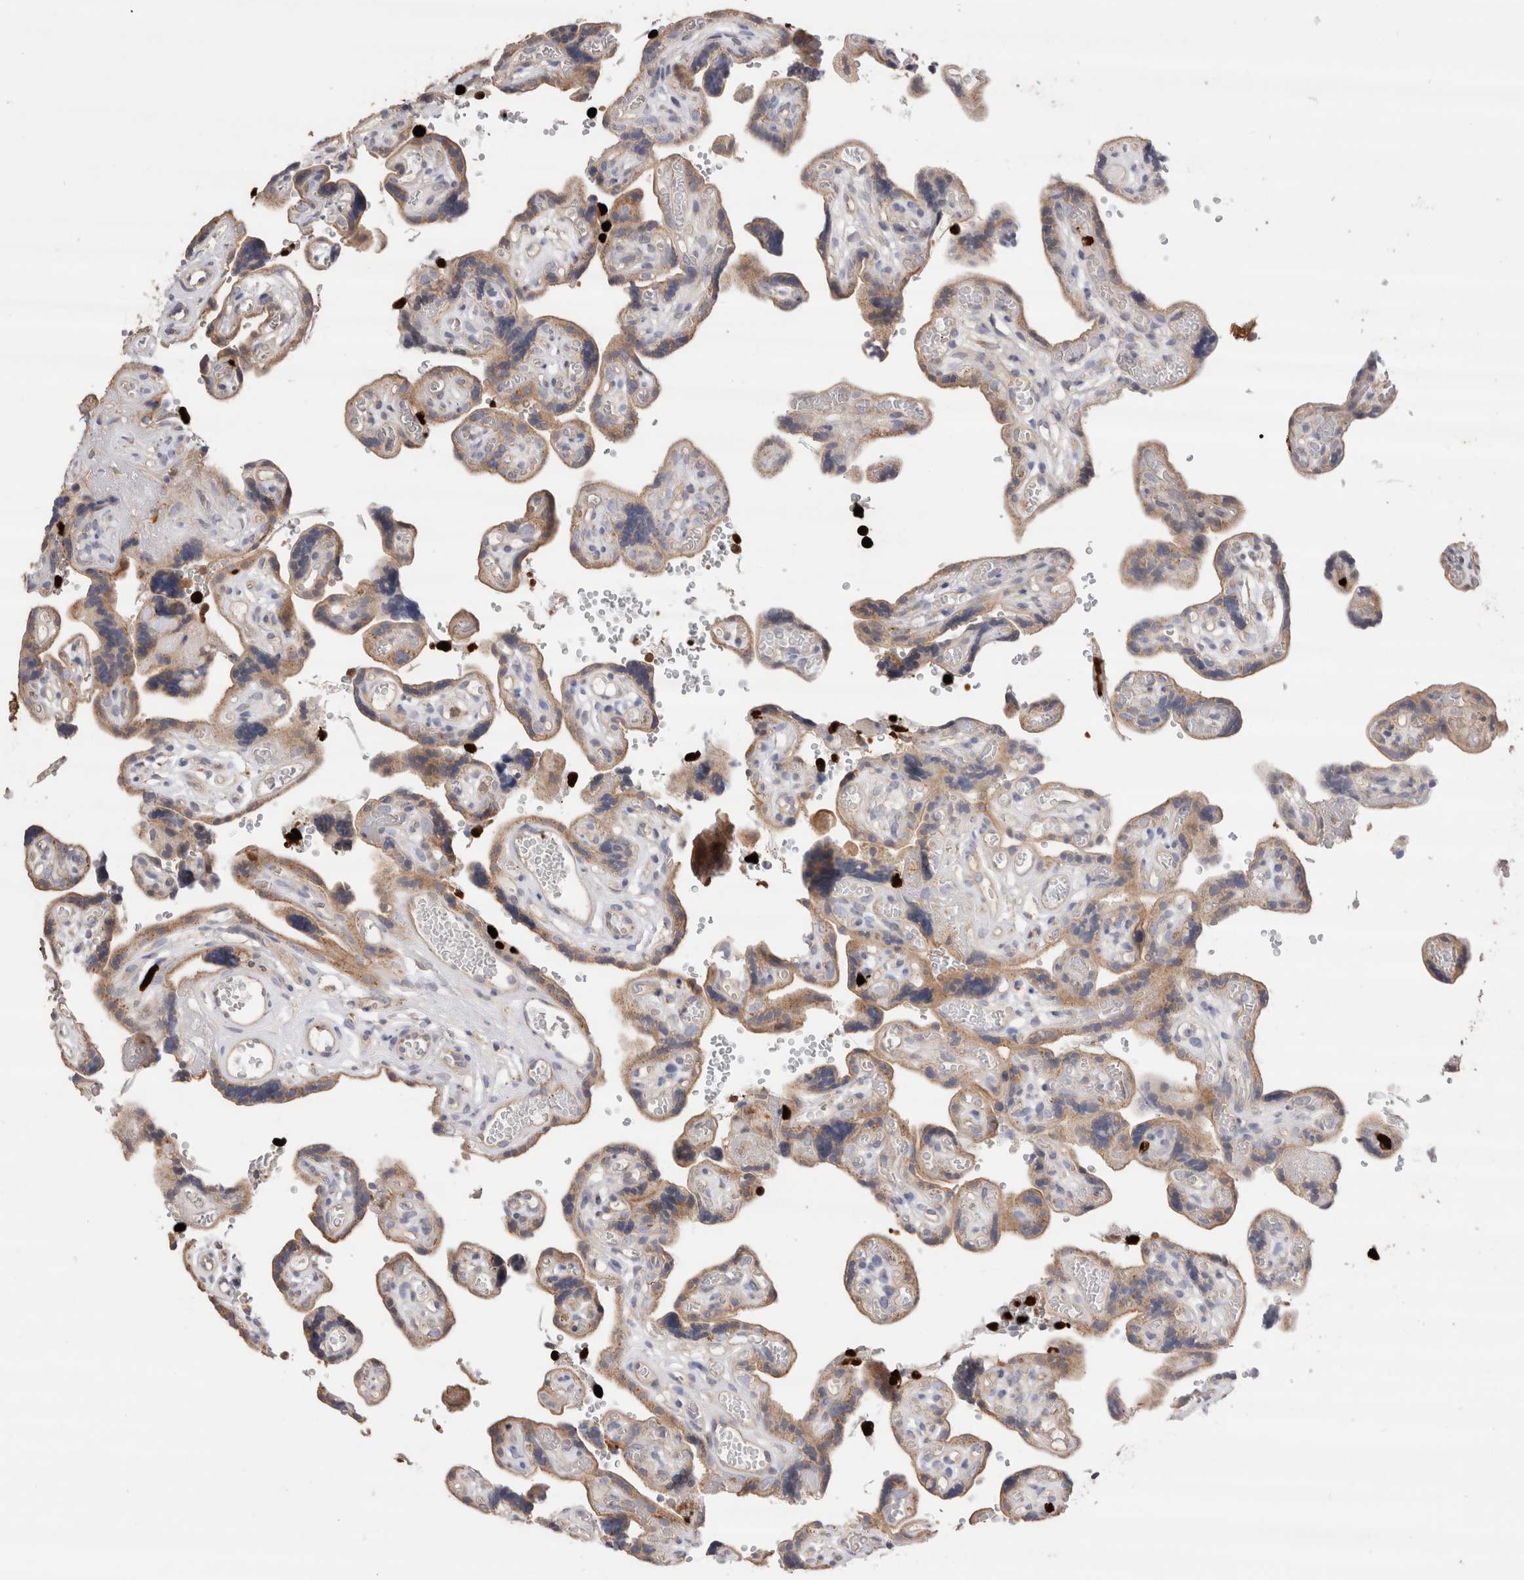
{"staining": {"intensity": "moderate", "quantity": ">75%", "location": "cytoplasmic/membranous"}, "tissue": "placenta", "cell_type": "Decidual cells", "image_type": "normal", "snomed": [{"axis": "morphology", "description": "Normal tissue, NOS"}, {"axis": "topography", "description": "Placenta"}], "caption": "An image of human placenta stained for a protein demonstrates moderate cytoplasmic/membranous brown staining in decidual cells.", "gene": "NXT2", "patient": {"sex": "female", "age": 30}}